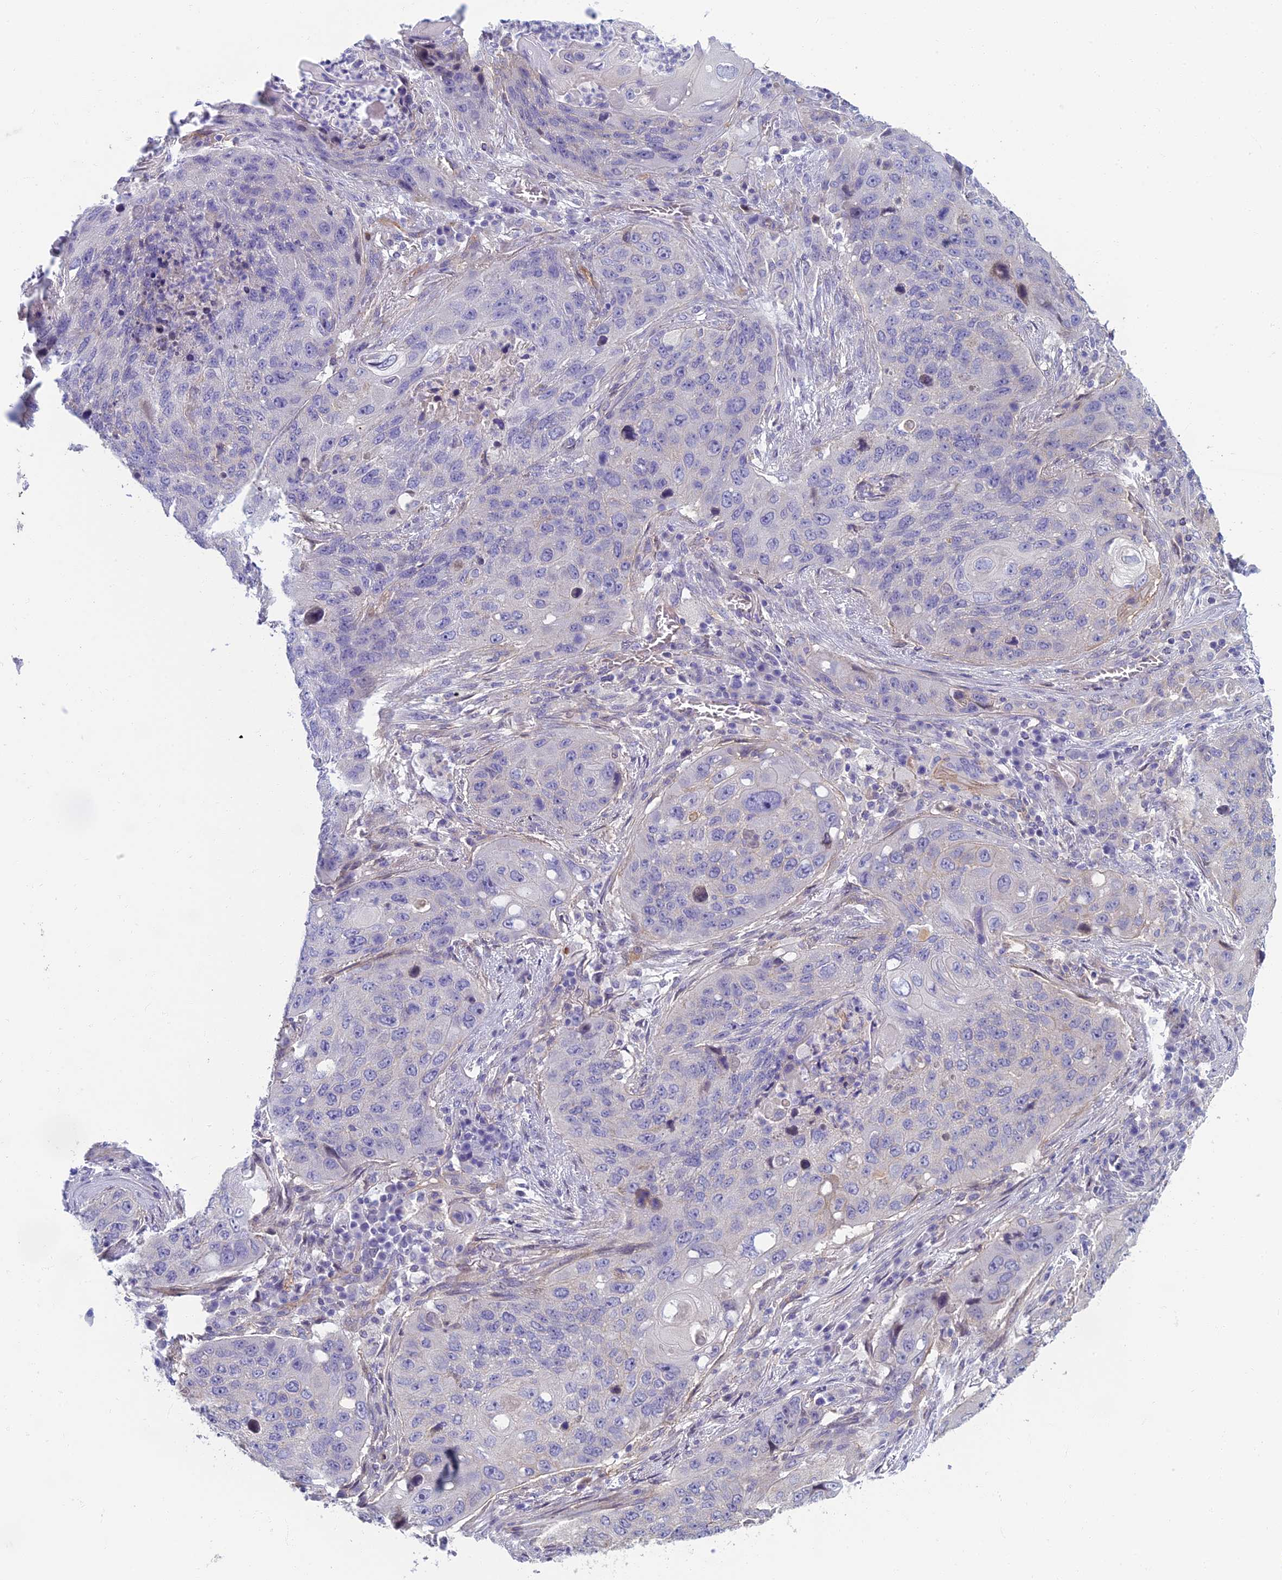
{"staining": {"intensity": "negative", "quantity": "none", "location": "none"}, "tissue": "lung cancer", "cell_type": "Tumor cells", "image_type": "cancer", "snomed": [{"axis": "morphology", "description": "Squamous cell carcinoma, NOS"}, {"axis": "topography", "description": "Lung"}], "caption": "This is an immunohistochemistry (IHC) image of human squamous cell carcinoma (lung). There is no staining in tumor cells.", "gene": "NEURL1", "patient": {"sex": "female", "age": 63}}